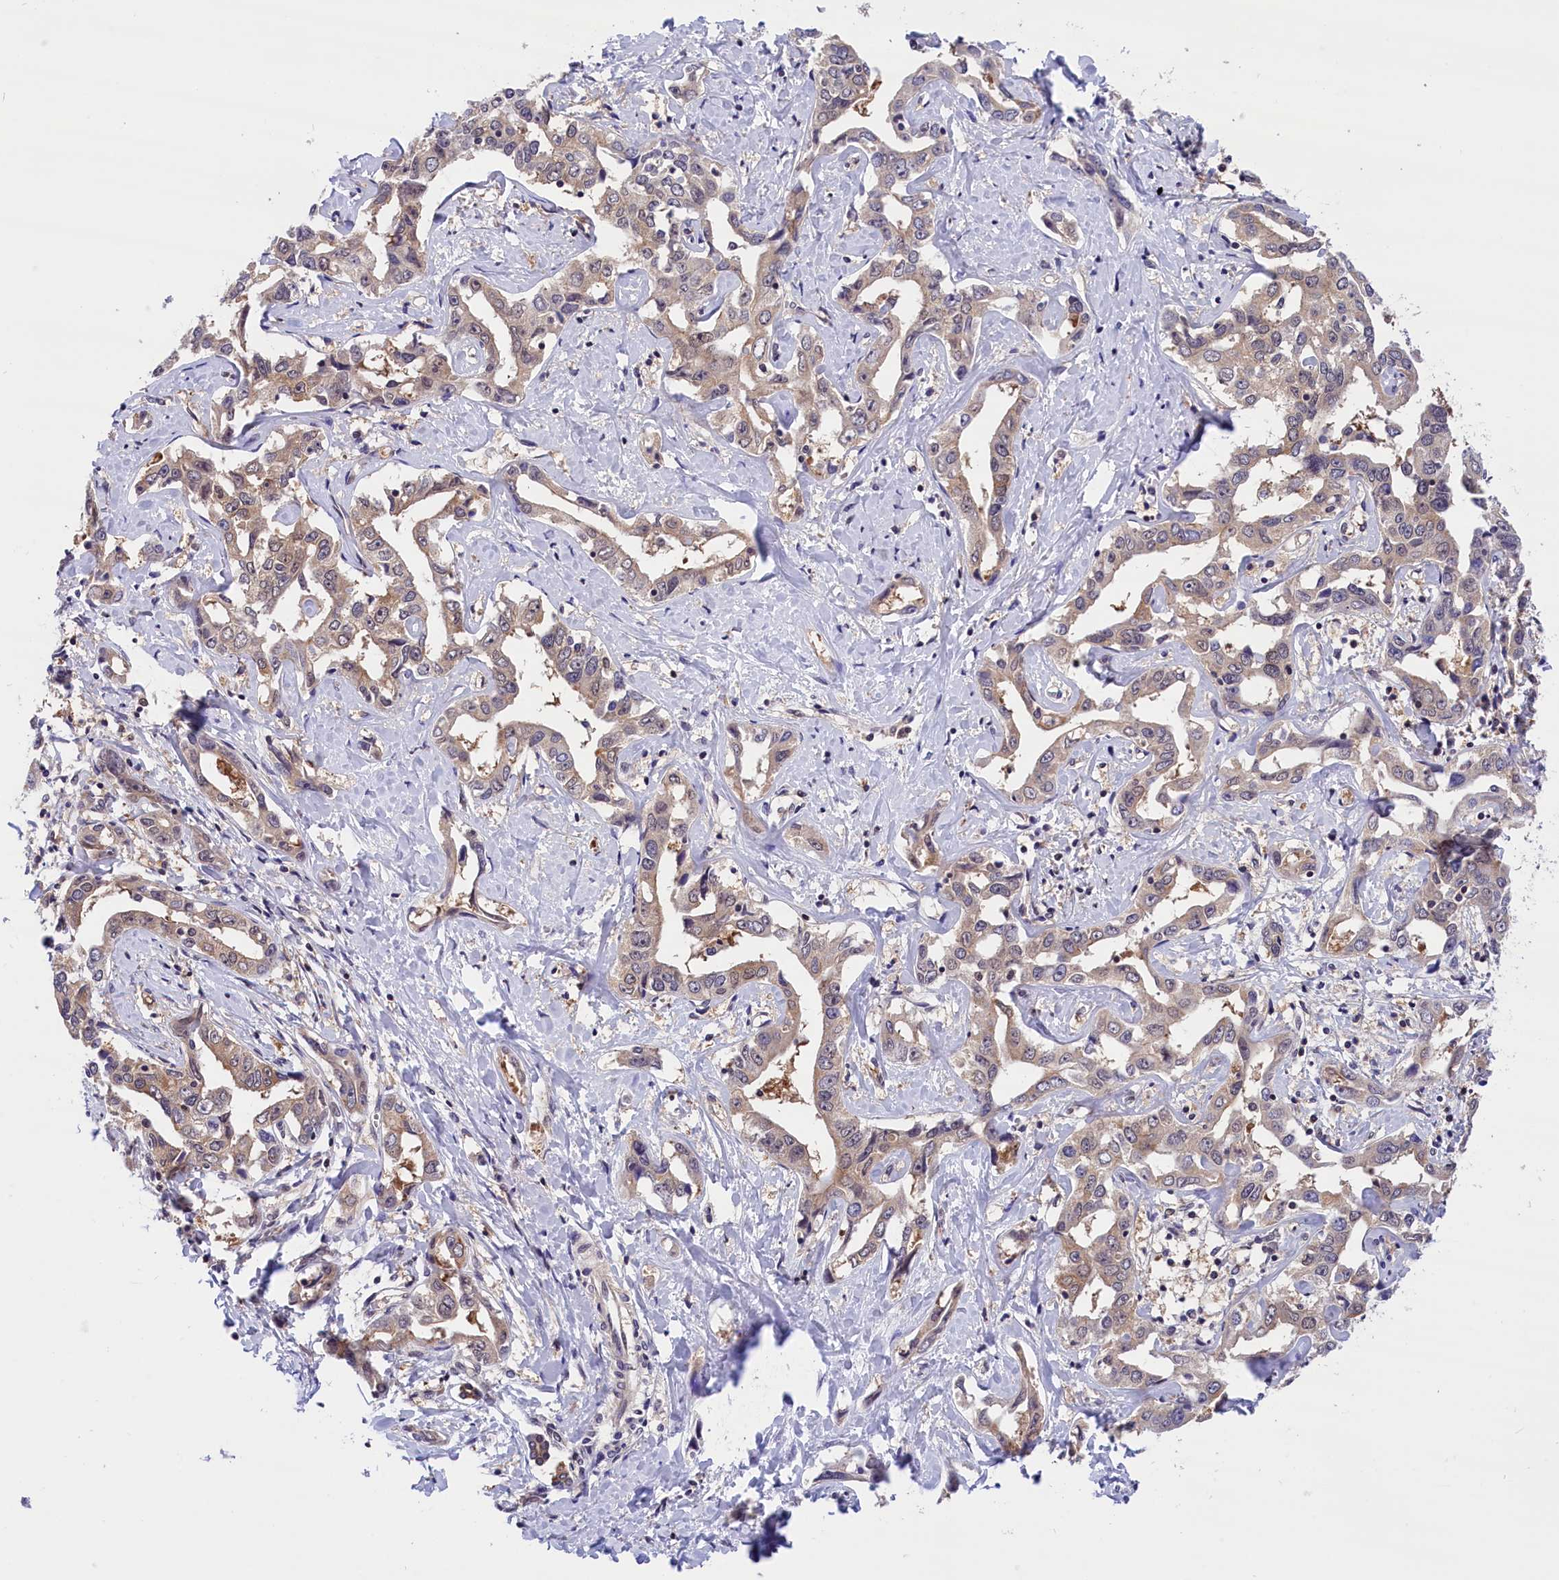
{"staining": {"intensity": "weak", "quantity": ">75%", "location": "cytoplasmic/membranous"}, "tissue": "liver cancer", "cell_type": "Tumor cells", "image_type": "cancer", "snomed": [{"axis": "morphology", "description": "Cholangiocarcinoma"}, {"axis": "topography", "description": "Liver"}], "caption": "Tumor cells show weak cytoplasmic/membranous staining in approximately >75% of cells in liver cholangiocarcinoma.", "gene": "TBCB", "patient": {"sex": "male", "age": 59}}